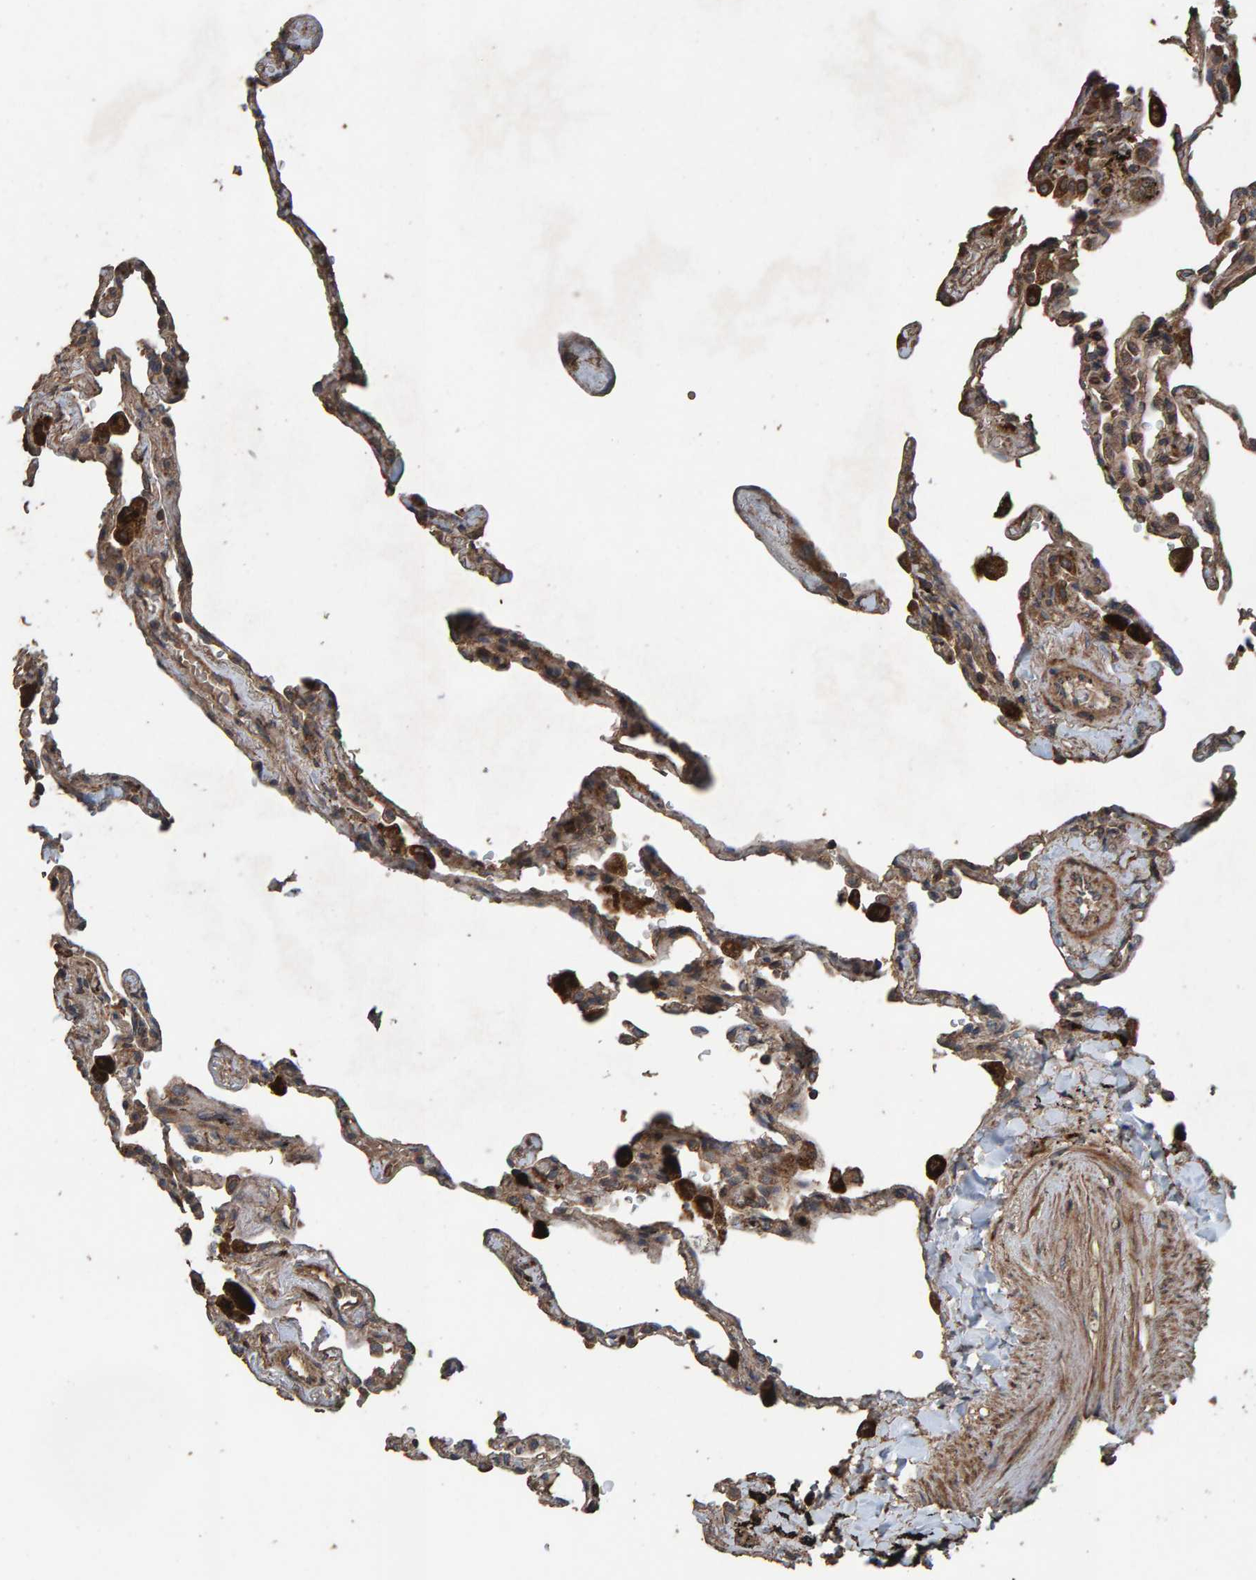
{"staining": {"intensity": "moderate", "quantity": ">75%", "location": "cytoplasmic/membranous"}, "tissue": "lung", "cell_type": "Alveolar cells", "image_type": "normal", "snomed": [{"axis": "morphology", "description": "Normal tissue, NOS"}, {"axis": "topography", "description": "Lung"}], "caption": "This is a histology image of IHC staining of normal lung, which shows moderate staining in the cytoplasmic/membranous of alveolar cells.", "gene": "DUS1L", "patient": {"sex": "male", "age": 59}}